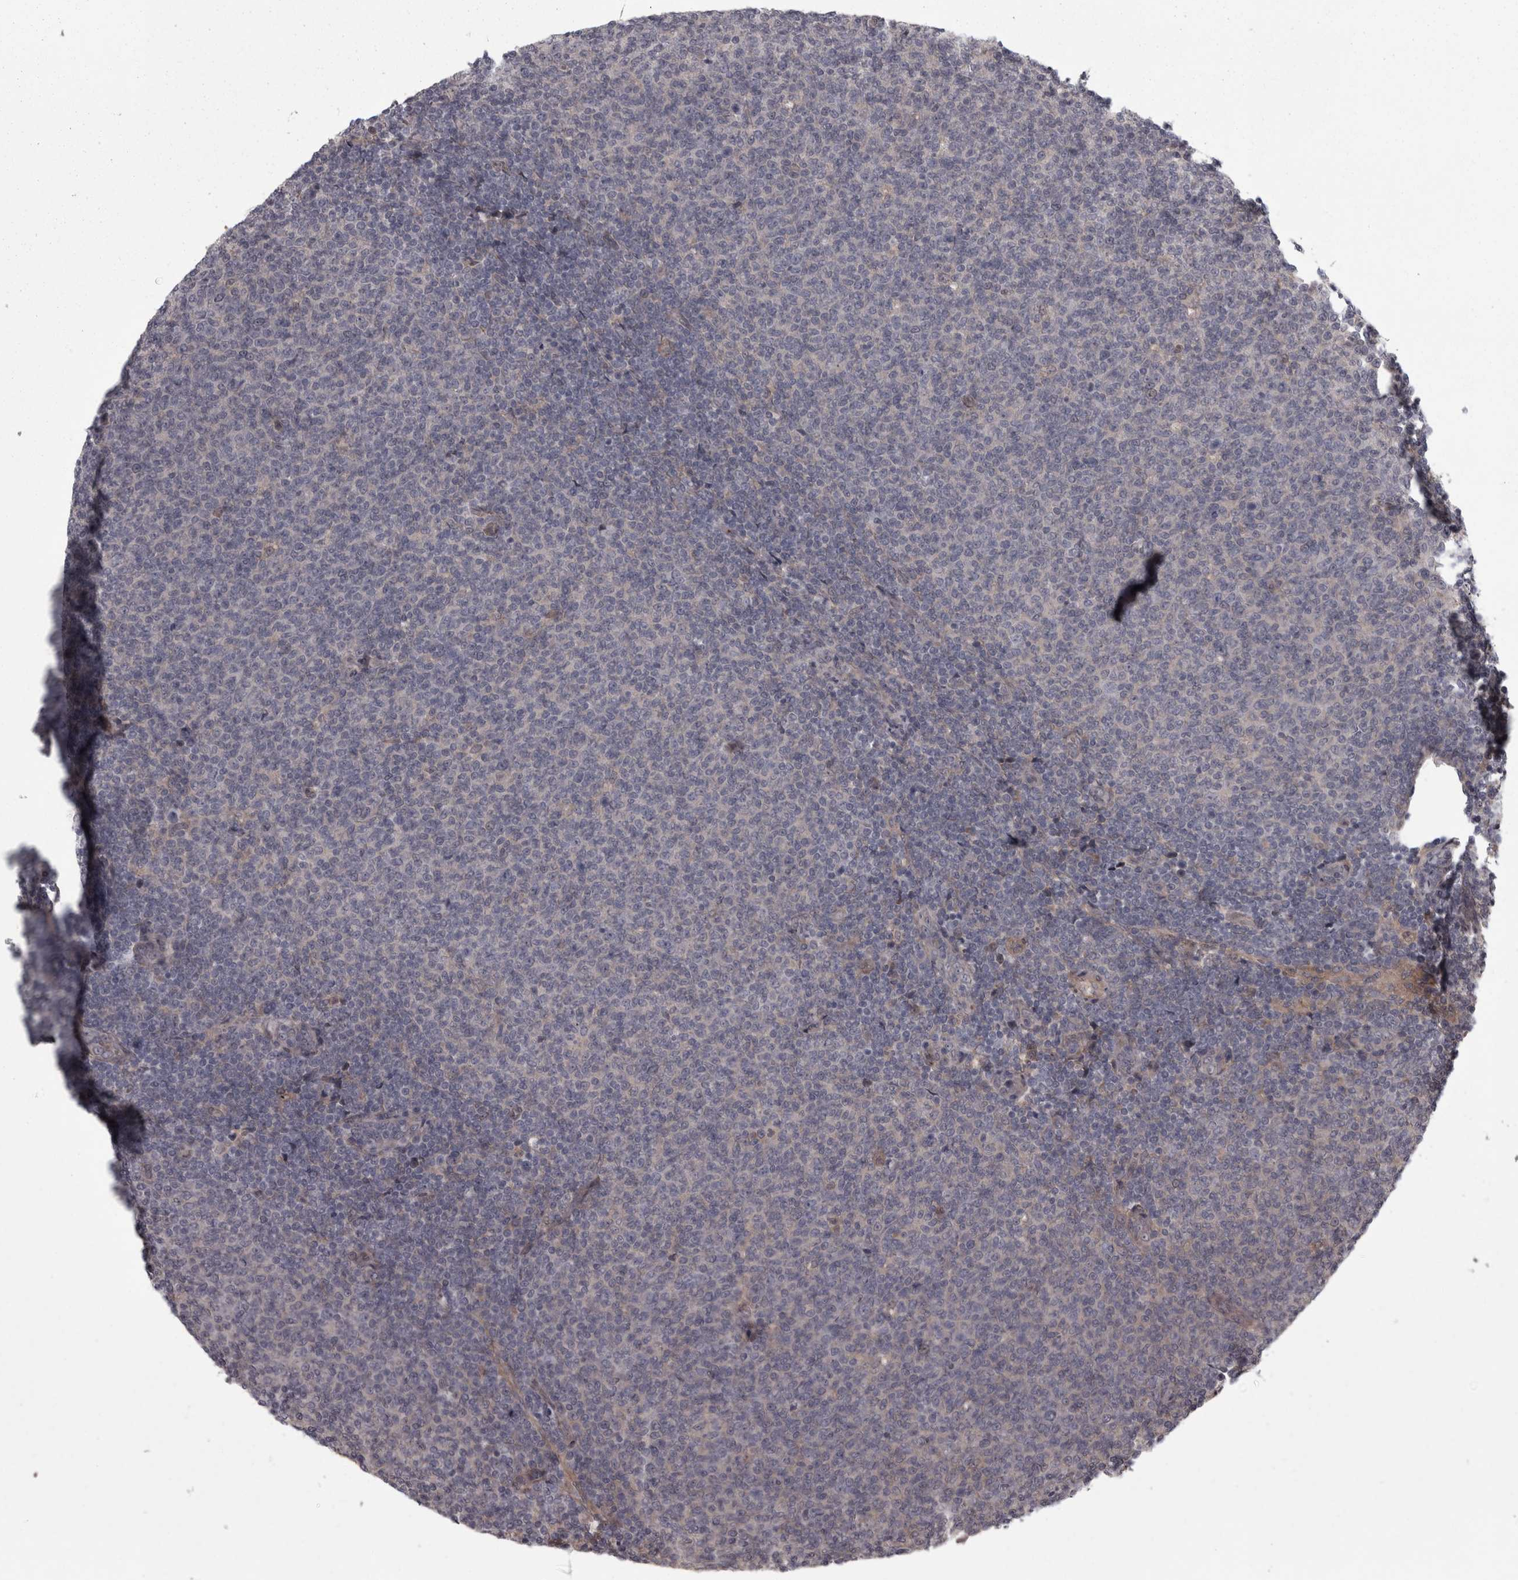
{"staining": {"intensity": "negative", "quantity": "none", "location": "none"}, "tissue": "lymphoma", "cell_type": "Tumor cells", "image_type": "cancer", "snomed": [{"axis": "morphology", "description": "Malignant lymphoma, non-Hodgkin's type, Low grade"}, {"axis": "topography", "description": "Lymph node"}], "caption": "This is an IHC micrograph of lymphoma. There is no positivity in tumor cells.", "gene": "RSU1", "patient": {"sex": "male", "age": 66}}